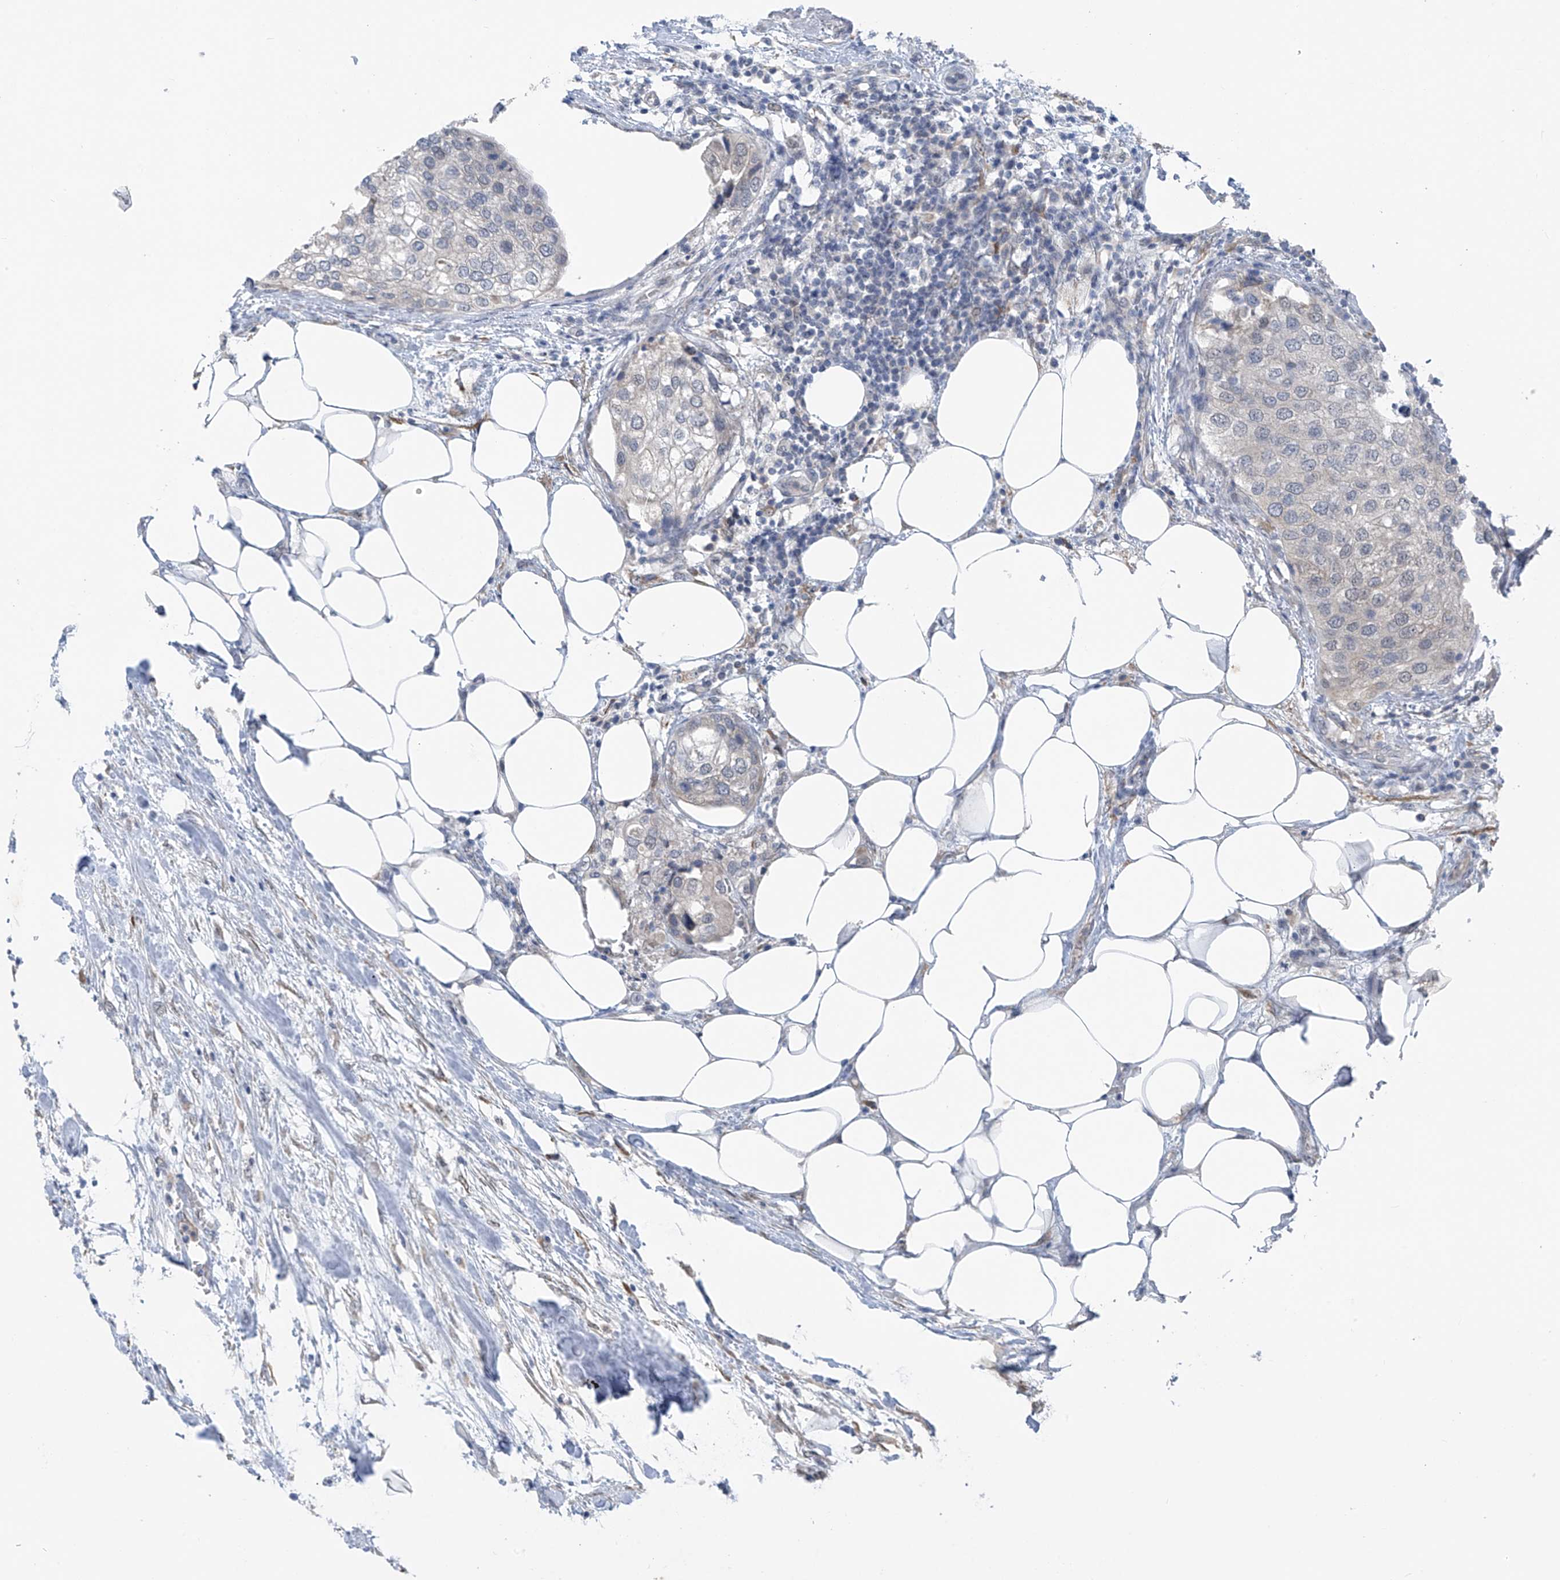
{"staining": {"intensity": "negative", "quantity": "none", "location": "none"}, "tissue": "urothelial cancer", "cell_type": "Tumor cells", "image_type": "cancer", "snomed": [{"axis": "morphology", "description": "Urothelial carcinoma, High grade"}, {"axis": "topography", "description": "Urinary bladder"}], "caption": "Immunohistochemistry (IHC) micrograph of neoplastic tissue: urothelial cancer stained with DAB (3,3'-diaminobenzidine) exhibits no significant protein expression in tumor cells.", "gene": "CYP4V2", "patient": {"sex": "male", "age": 64}}